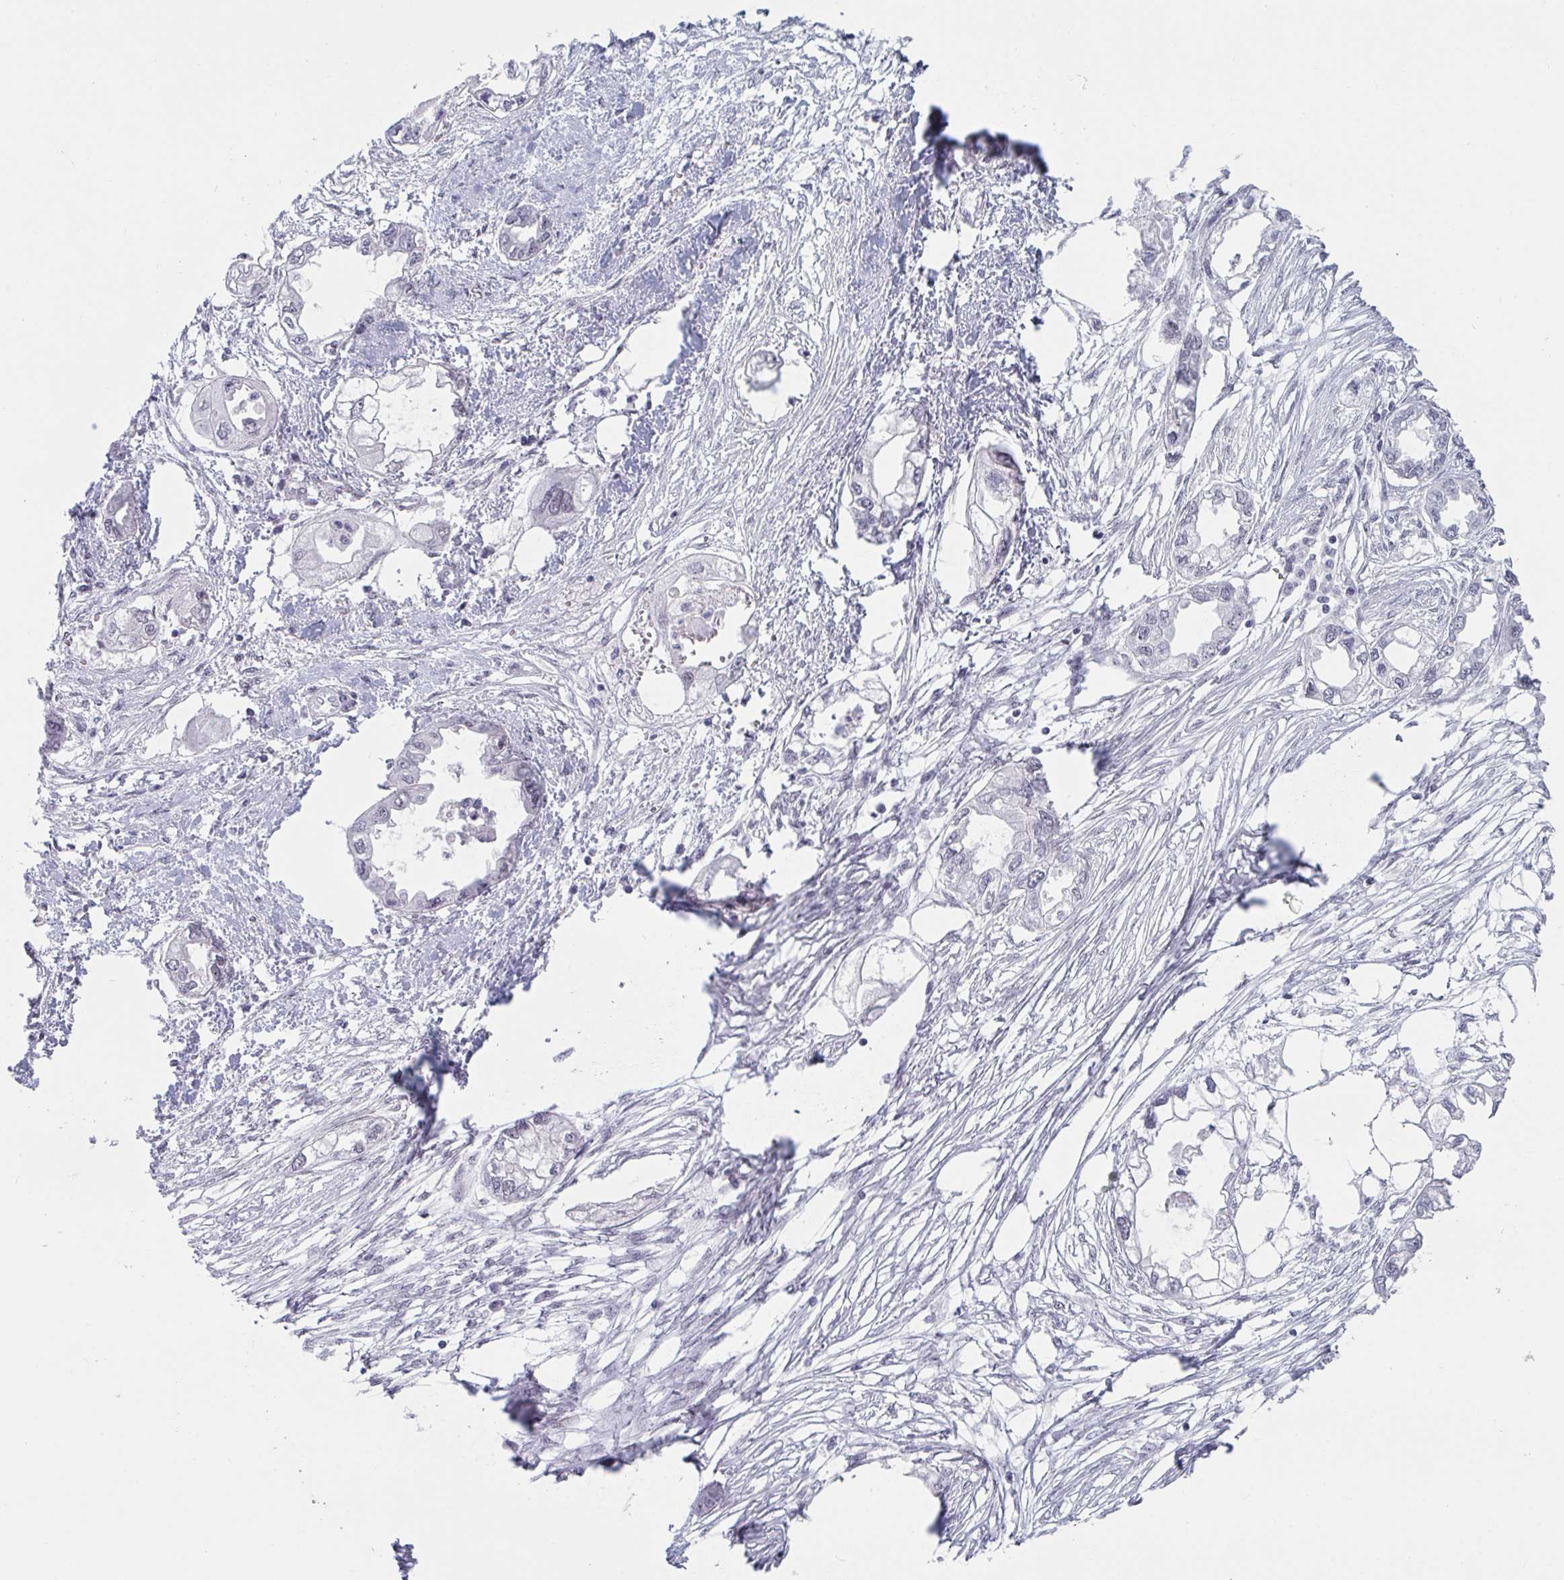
{"staining": {"intensity": "negative", "quantity": "none", "location": "none"}, "tissue": "endometrial cancer", "cell_type": "Tumor cells", "image_type": "cancer", "snomed": [{"axis": "morphology", "description": "Adenocarcinoma, NOS"}, {"axis": "morphology", "description": "Adenocarcinoma, metastatic, NOS"}, {"axis": "topography", "description": "Adipose tissue"}, {"axis": "topography", "description": "Endometrium"}], "caption": "This is a photomicrograph of immunohistochemistry staining of metastatic adenocarcinoma (endometrial), which shows no positivity in tumor cells.", "gene": "PRR14", "patient": {"sex": "female", "age": 67}}